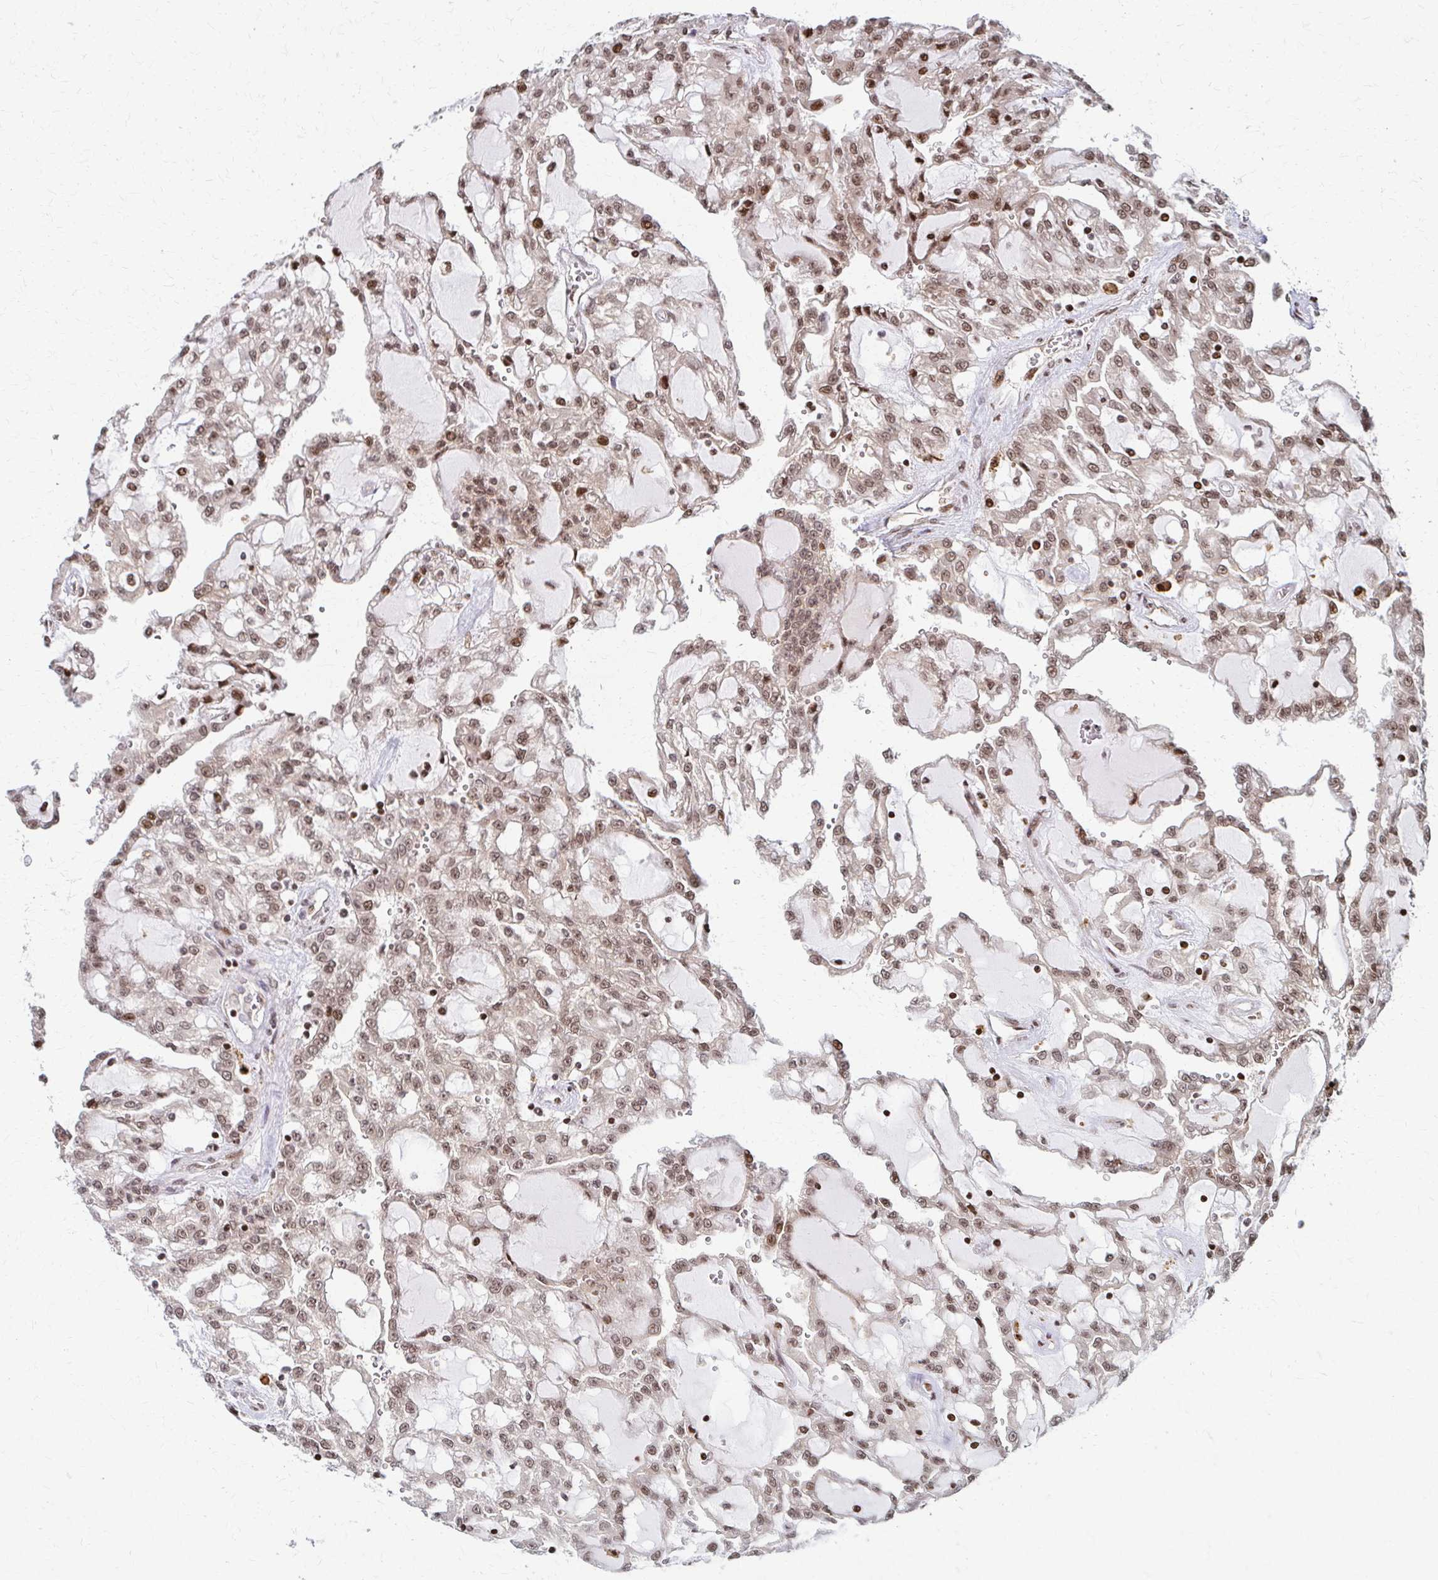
{"staining": {"intensity": "weak", "quantity": ">75%", "location": "nuclear"}, "tissue": "renal cancer", "cell_type": "Tumor cells", "image_type": "cancer", "snomed": [{"axis": "morphology", "description": "Adenocarcinoma, NOS"}, {"axis": "topography", "description": "Kidney"}], "caption": "A micrograph of renal cancer stained for a protein displays weak nuclear brown staining in tumor cells. The staining is performed using DAB (3,3'-diaminobenzidine) brown chromogen to label protein expression. The nuclei are counter-stained blue using hematoxylin.", "gene": "PSMD7", "patient": {"sex": "male", "age": 63}}